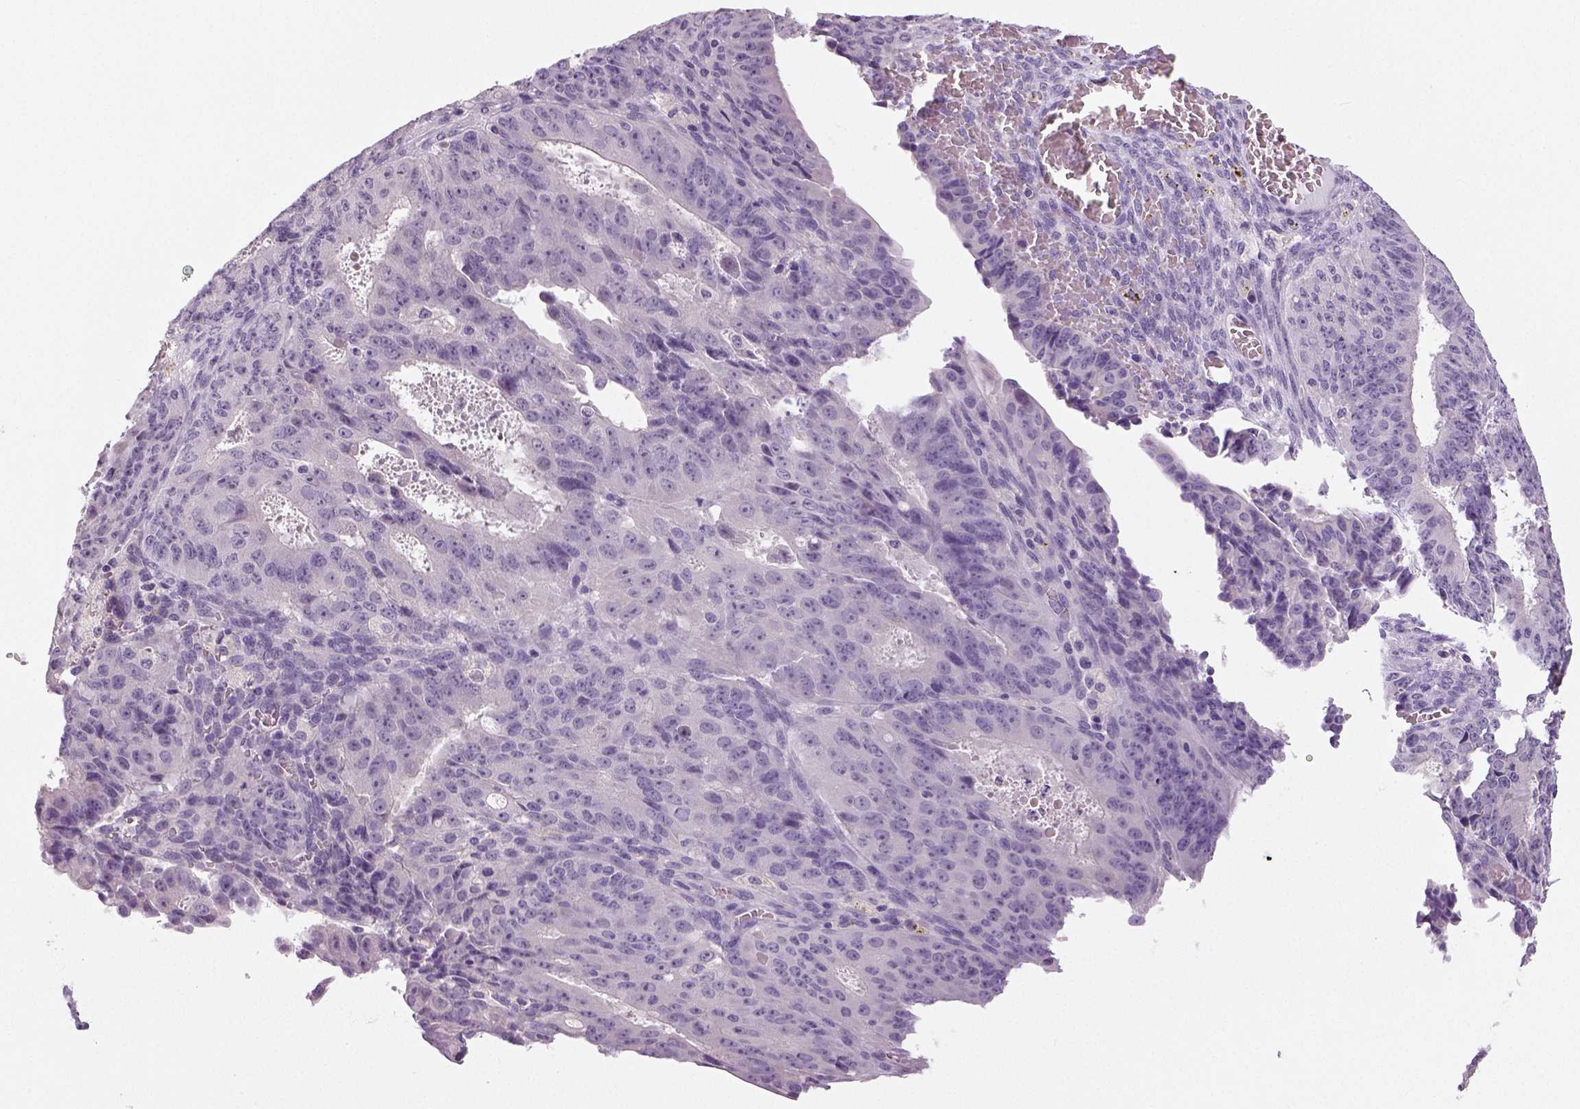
{"staining": {"intensity": "negative", "quantity": "none", "location": "none"}, "tissue": "ovarian cancer", "cell_type": "Tumor cells", "image_type": "cancer", "snomed": [{"axis": "morphology", "description": "Carcinoma, endometroid"}, {"axis": "topography", "description": "Ovary"}], "caption": "This is a image of immunohistochemistry staining of ovarian cancer, which shows no positivity in tumor cells.", "gene": "TSPAN7", "patient": {"sex": "female", "age": 42}}